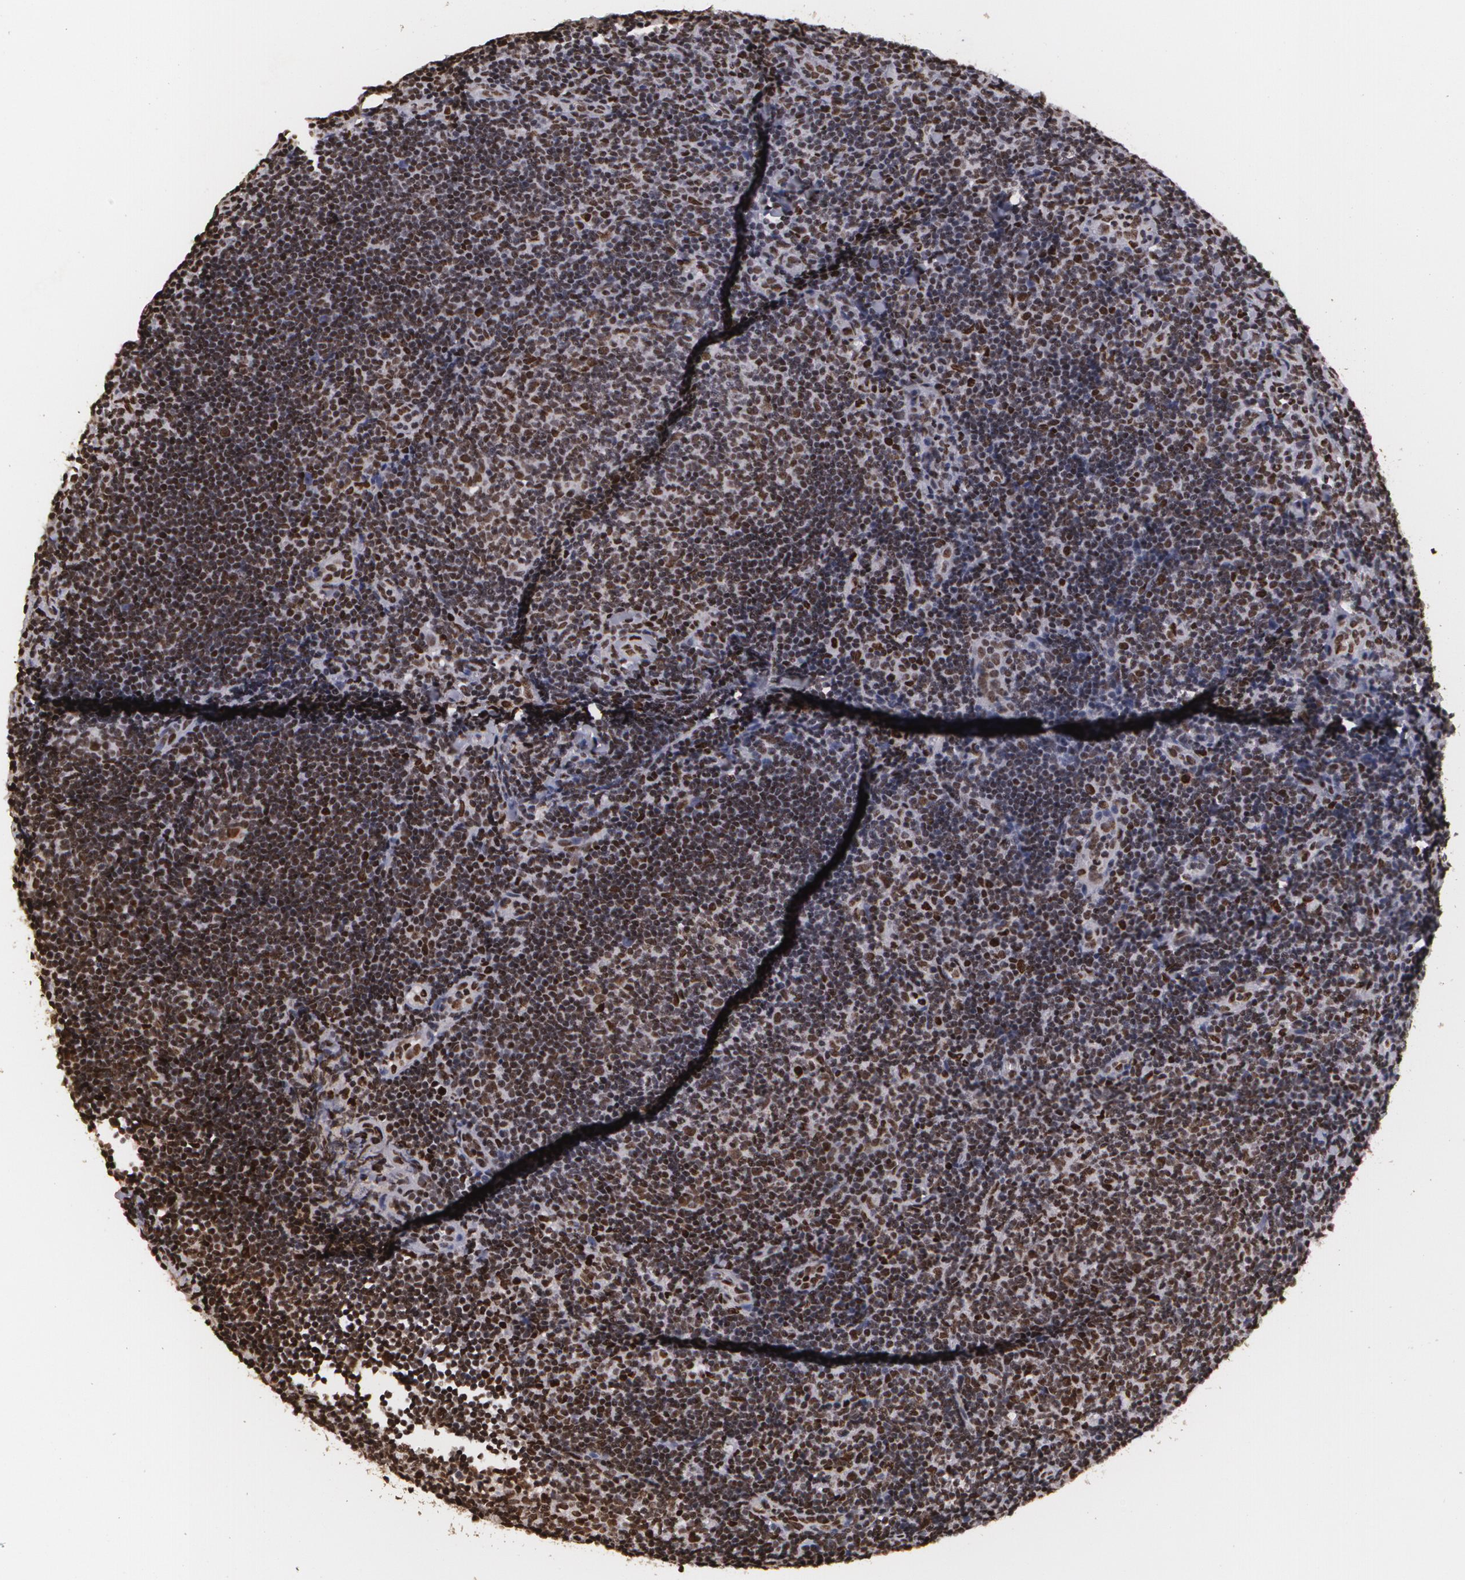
{"staining": {"intensity": "strong", "quantity": ">75%", "location": "nuclear"}, "tissue": "lymphoma", "cell_type": "Tumor cells", "image_type": "cancer", "snomed": [{"axis": "morphology", "description": "Malignant lymphoma, non-Hodgkin's type, Low grade"}, {"axis": "topography", "description": "Lymph node"}], "caption": "IHC of human lymphoma displays high levels of strong nuclear positivity in approximately >75% of tumor cells.", "gene": "RCOR1", "patient": {"sex": "male", "age": 49}}